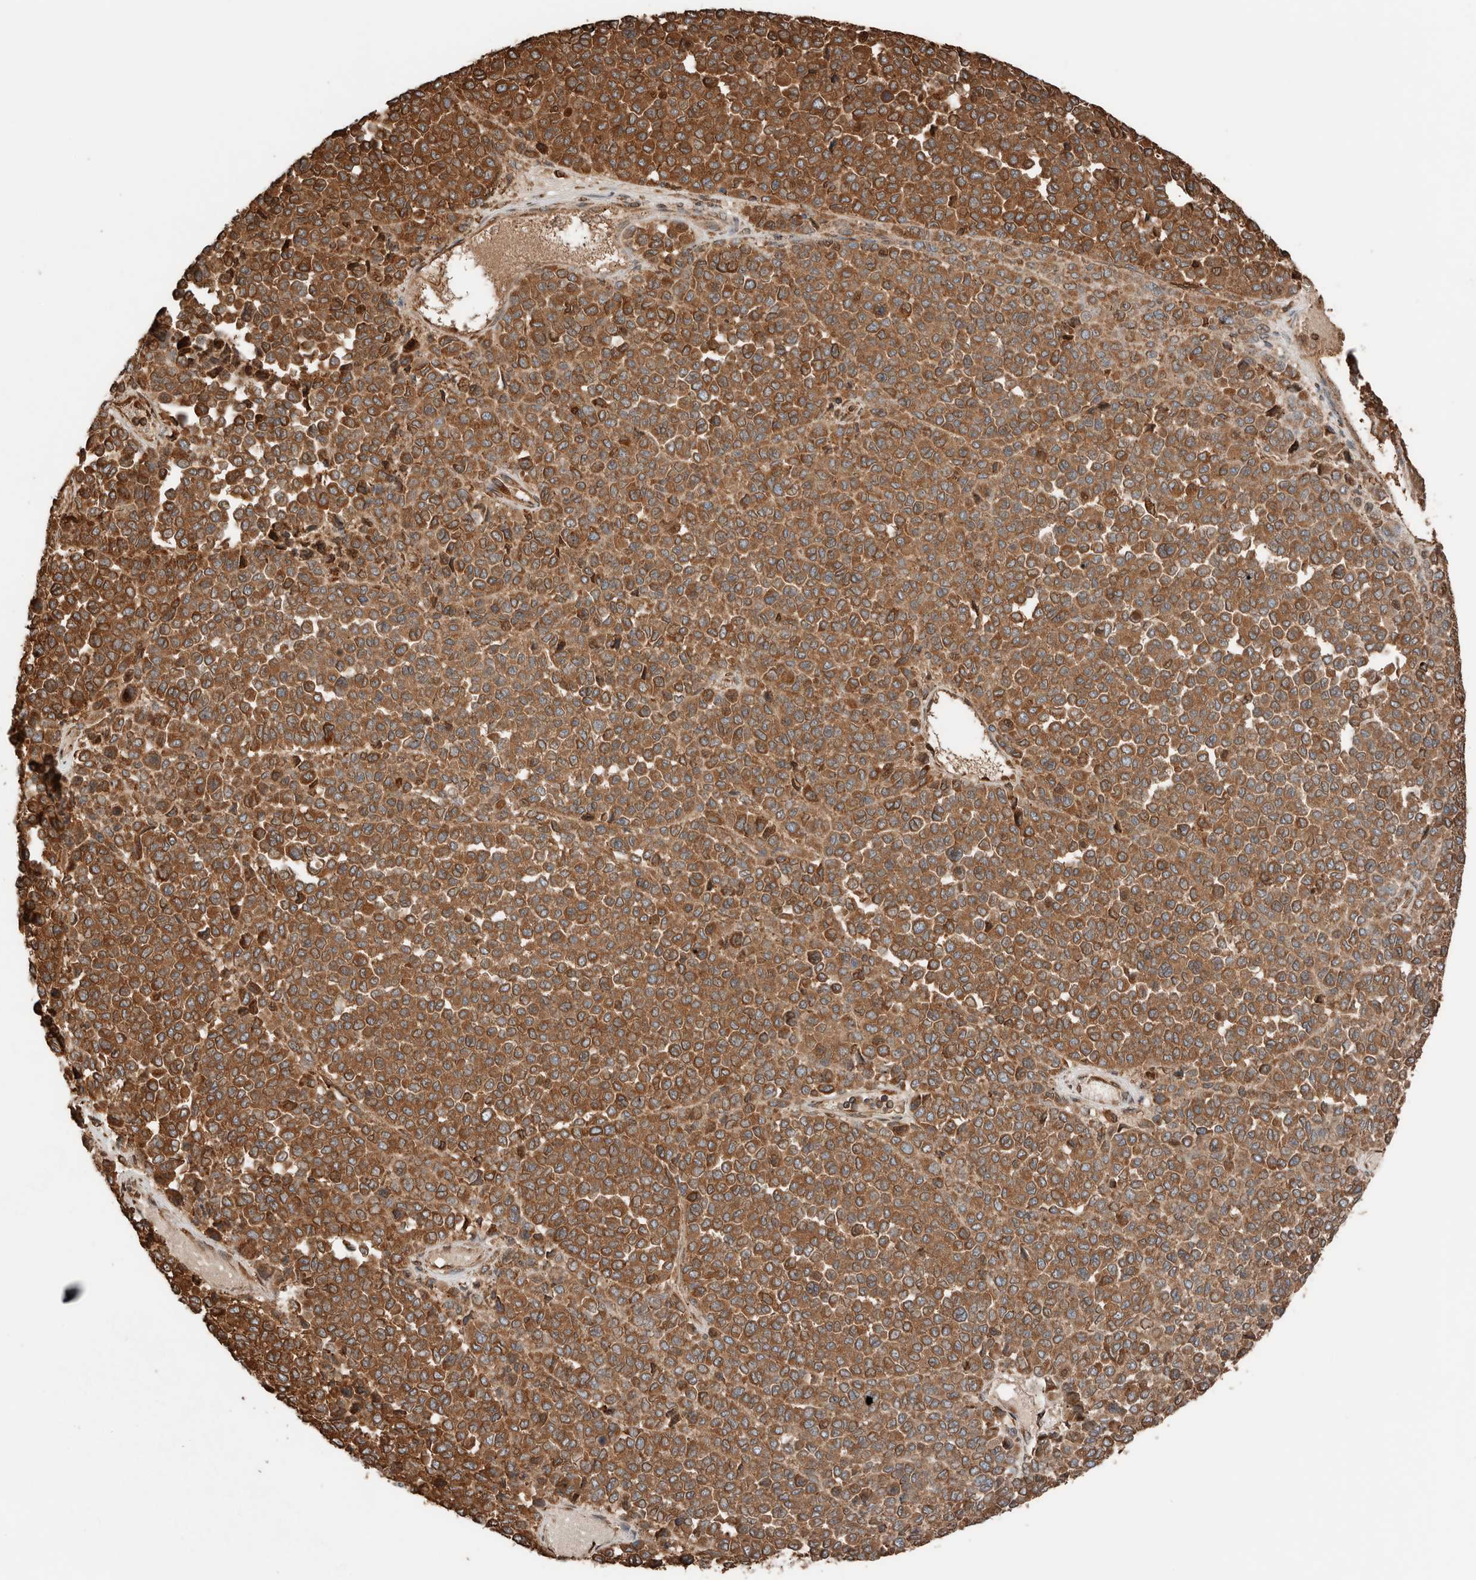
{"staining": {"intensity": "moderate", "quantity": ">75%", "location": "cytoplasmic/membranous"}, "tissue": "melanoma", "cell_type": "Tumor cells", "image_type": "cancer", "snomed": [{"axis": "morphology", "description": "Malignant melanoma, Metastatic site"}, {"axis": "topography", "description": "Pancreas"}], "caption": "Brown immunohistochemical staining in malignant melanoma (metastatic site) reveals moderate cytoplasmic/membranous staining in about >75% of tumor cells.", "gene": "ERAP2", "patient": {"sex": "female", "age": 30}}